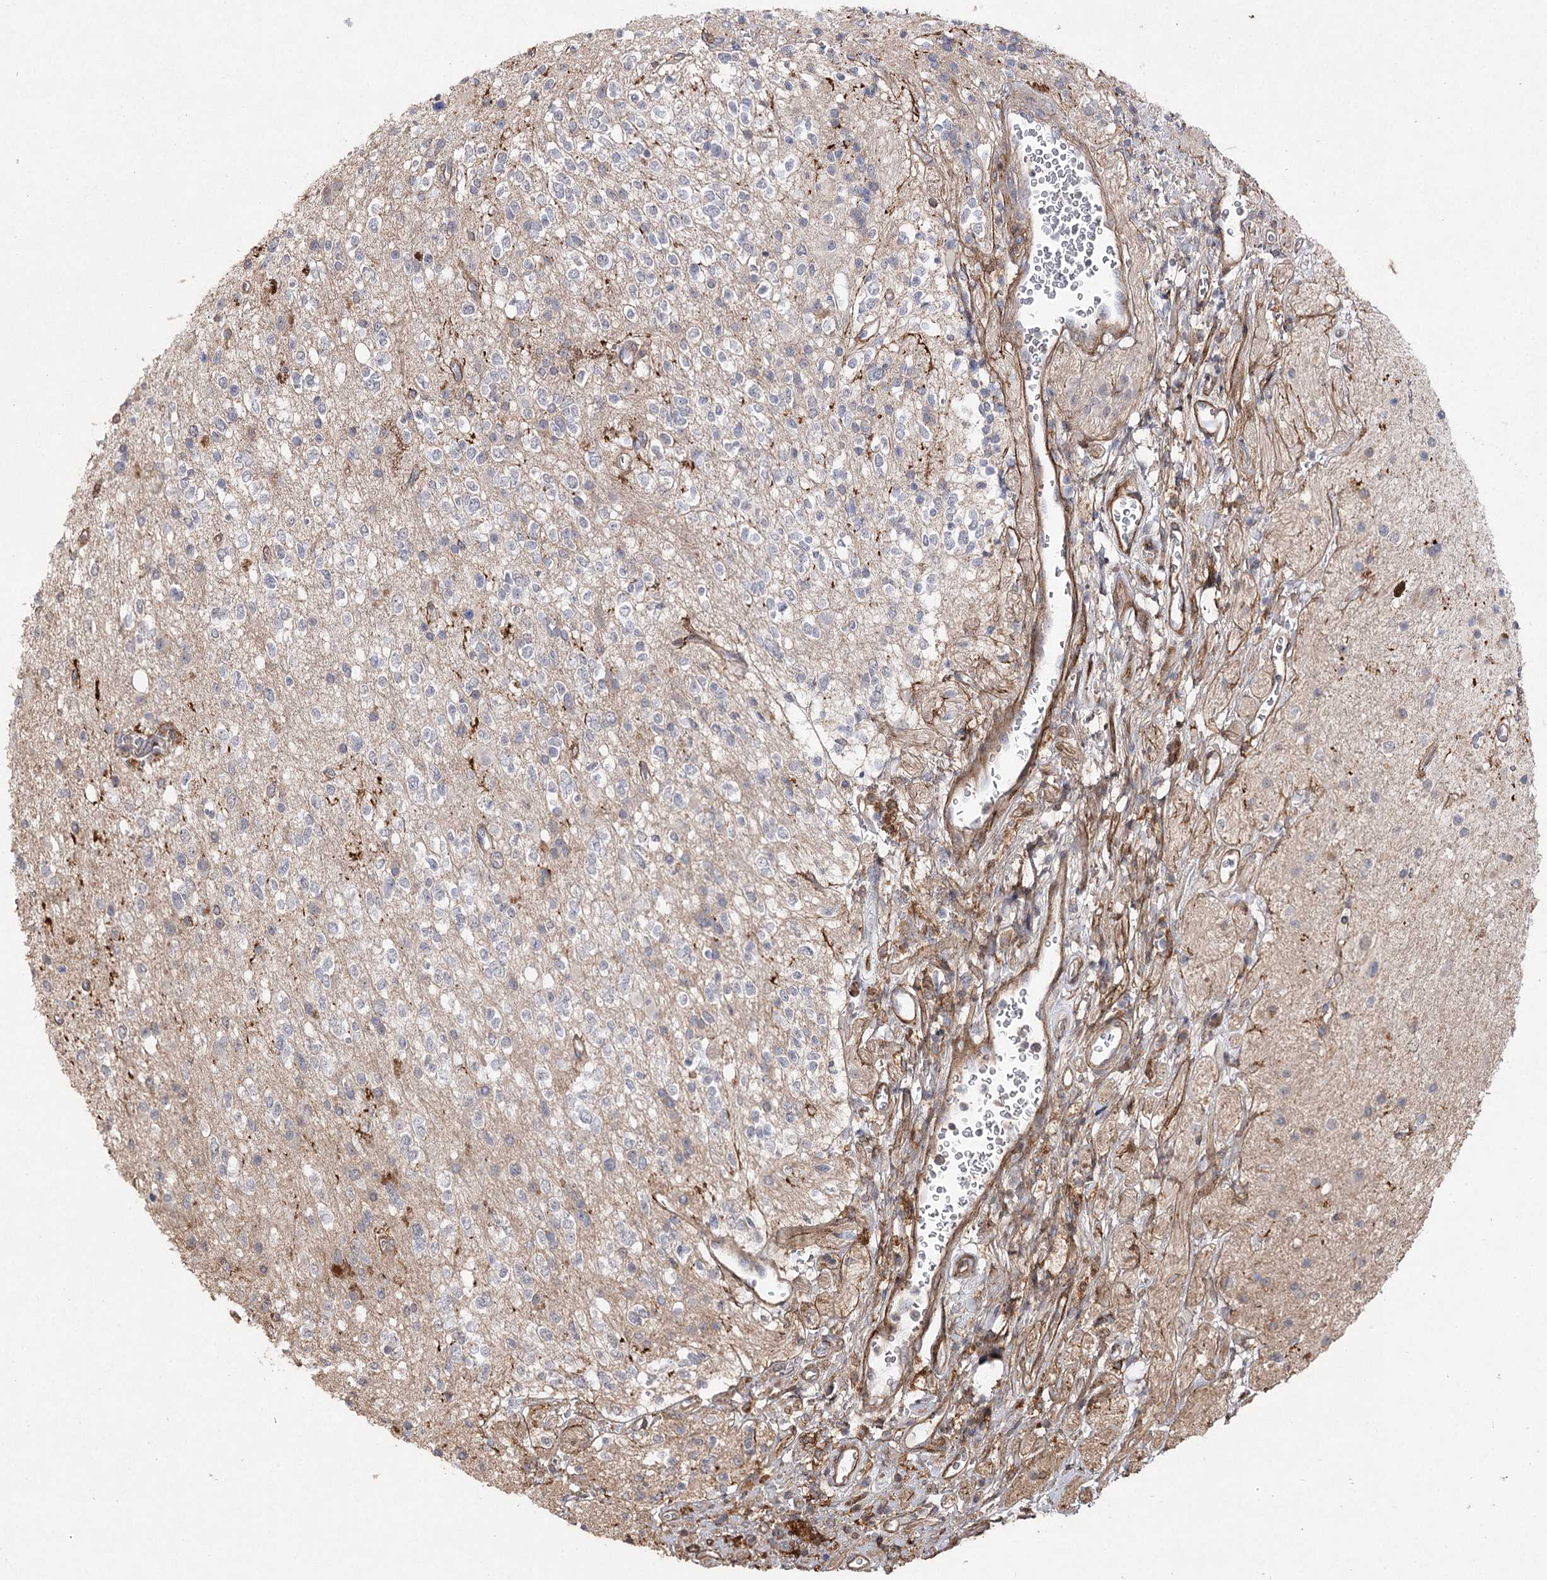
{"staining": {"intensity": "negative", "quantity": "none", "location": "none"}, "tissue": "glioma", "cell_type": "Tumor cells", "image_type": "cancer", "snomed": [{"axis": "morphology", "description": "Glioma, malignant, High grade"}, {"axis": "topography", "description": "Brain"}], "caption": "Immunohistochemistry (IHC) micrograph of neoplastic tissue: human glioma stained with DAB exhibits no significant protein positivity in tumor cells.", "gene": "OBSL1", "patient": {"sex": "male", "age": 34}}